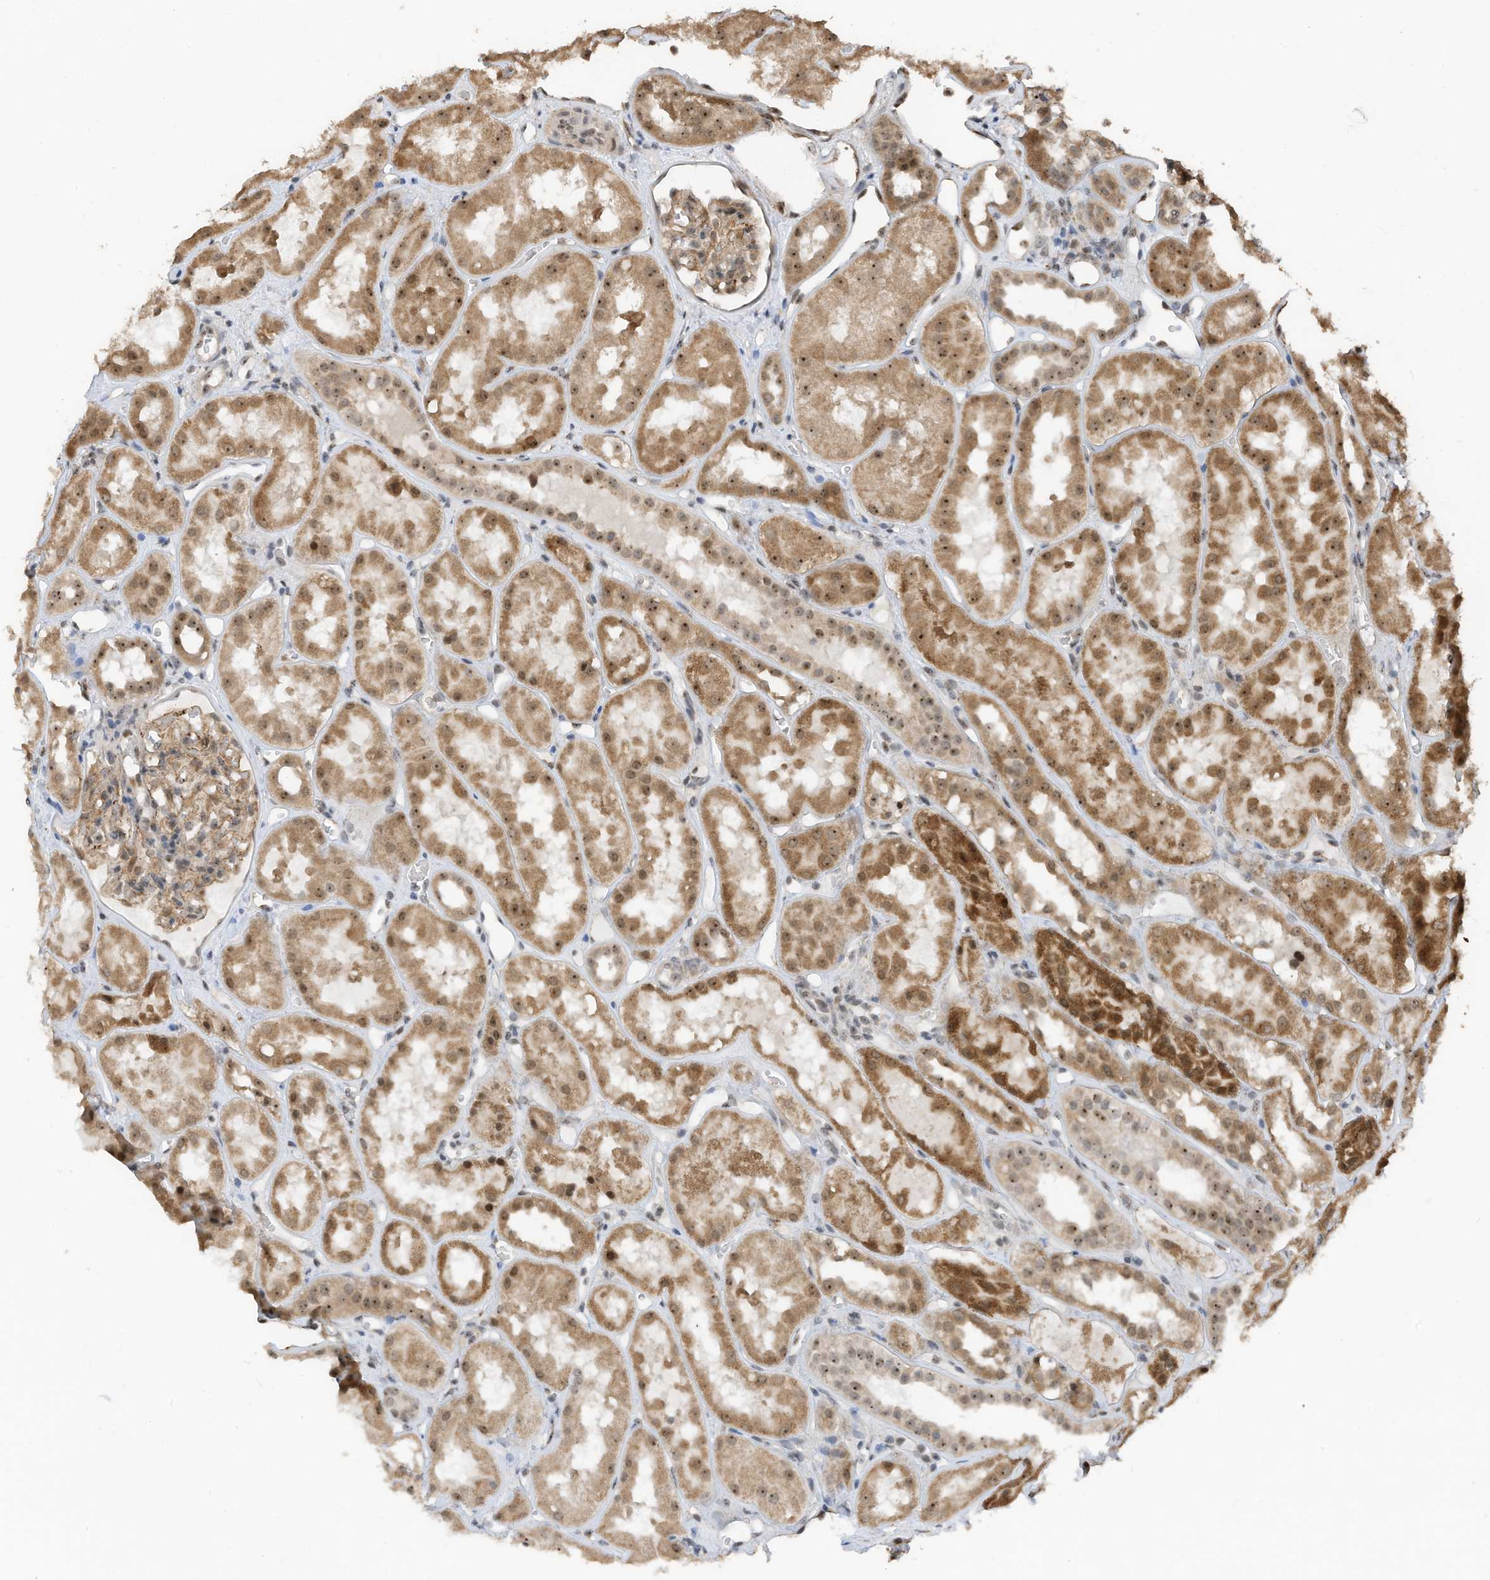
{"staining": {"intensity": "weak", "quantity": ">75%", "location": "cytoplasmic/membranous"}, "tissue": "kidney", "cell_type": "Cells in glomeruli", "image_type": "normal", "snomed": [{"axis": "morphology", "description": "Normal tissue, NOS"}, {"axis": "topography", "description": "Kidney"}], "caption": "Immunohistochemistry of benign human kidney exhibits low levels of weak cytoplasmic/membranous positivity in about >75% of cells in glomeruli.", "gene": "ERLEC1", "patient": {"sex": "male", "age": 16}}